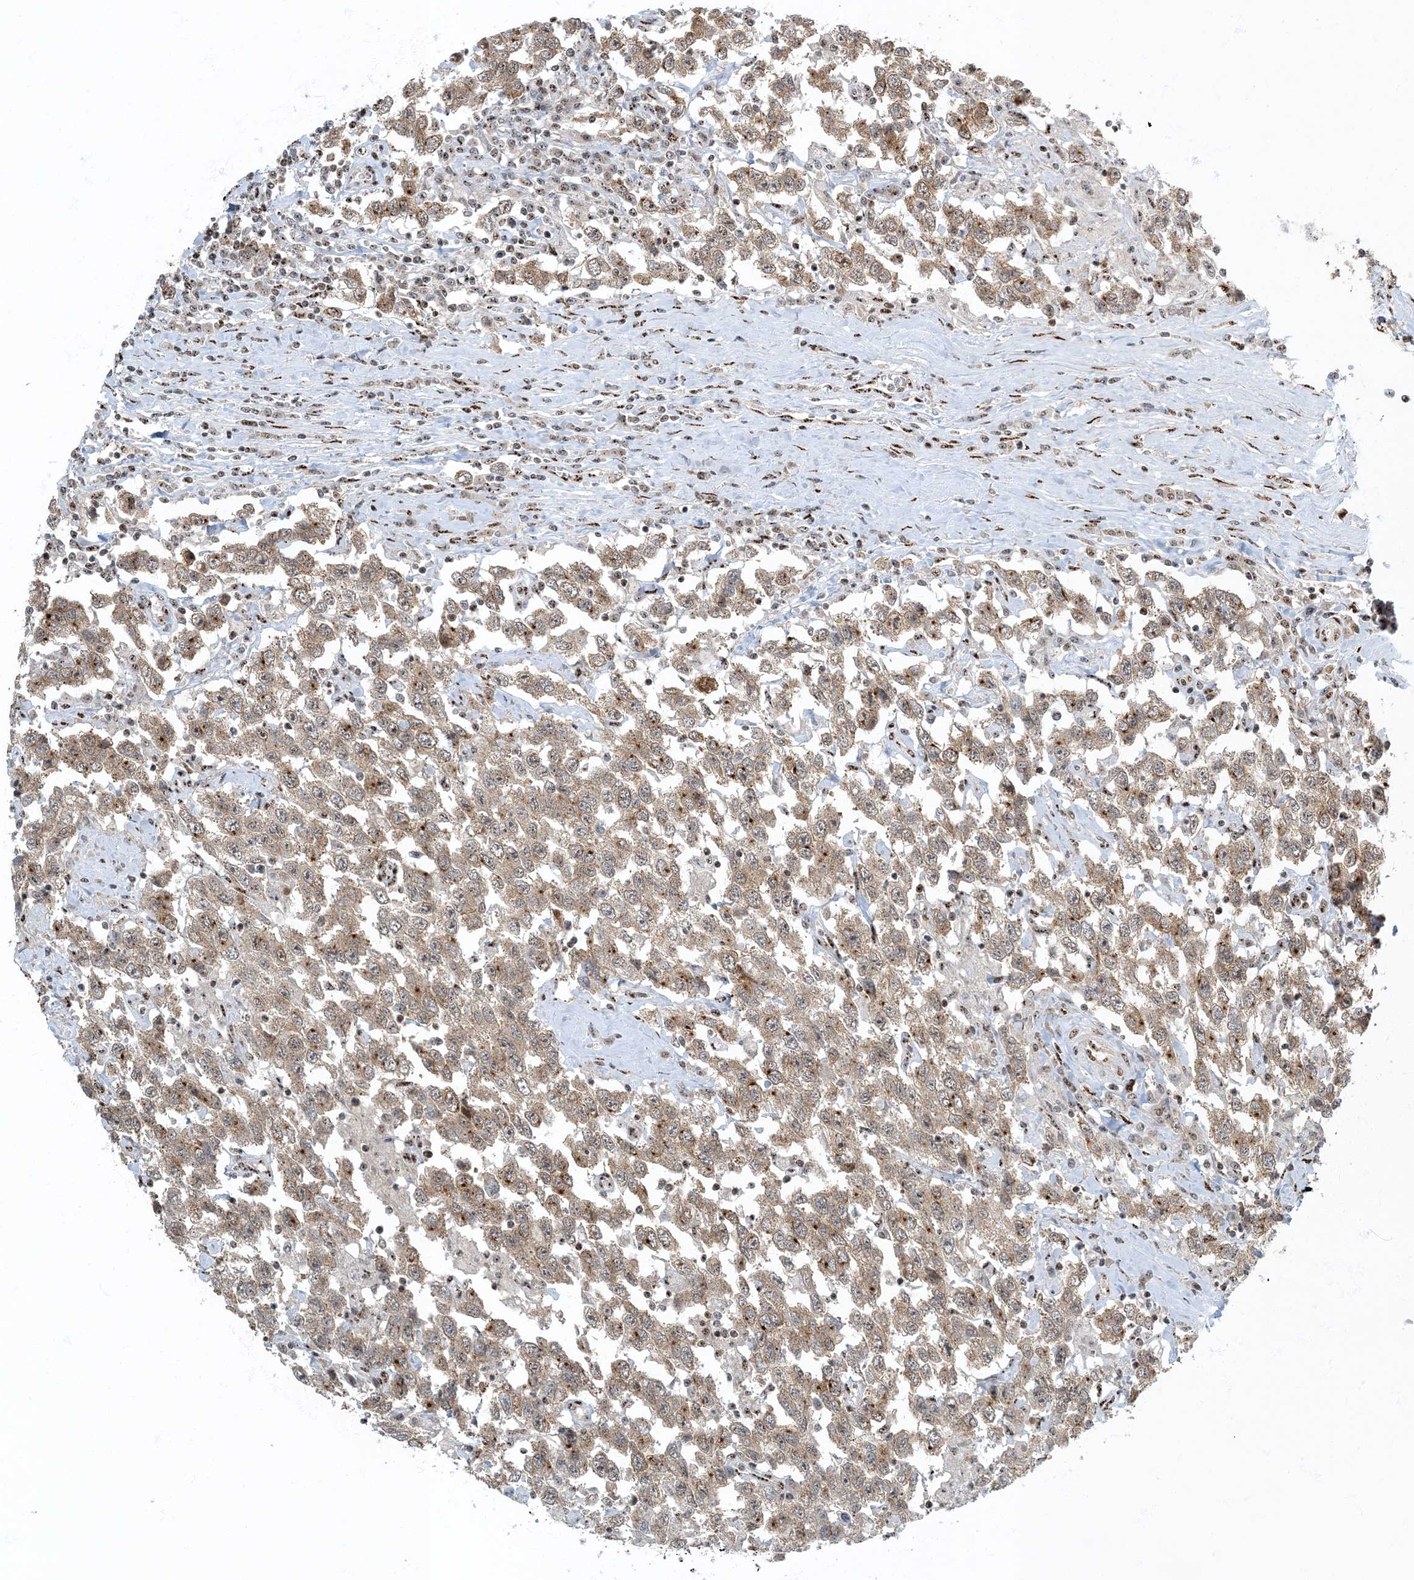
{"staining": {"intensity": "moderate", "quantity": ">75%", "location": "cytoplasmic/membranous"}, "tissue": "testis cancer", "cell_type": "Tumor cells", "image_type": "cancer", "snomed": [{"axis": "morphology", "description": "Seminoma, NOS"}, {"axis": "topography", "description": "Testis"}], "caption": "Moderate cytoplasmic/membranous positivity for a protein is seen in approximately >75% of tumor cells of testis seminoma using IHC.", "gene": "MBD1", "patient": {"sex": "male", "age": 41}}